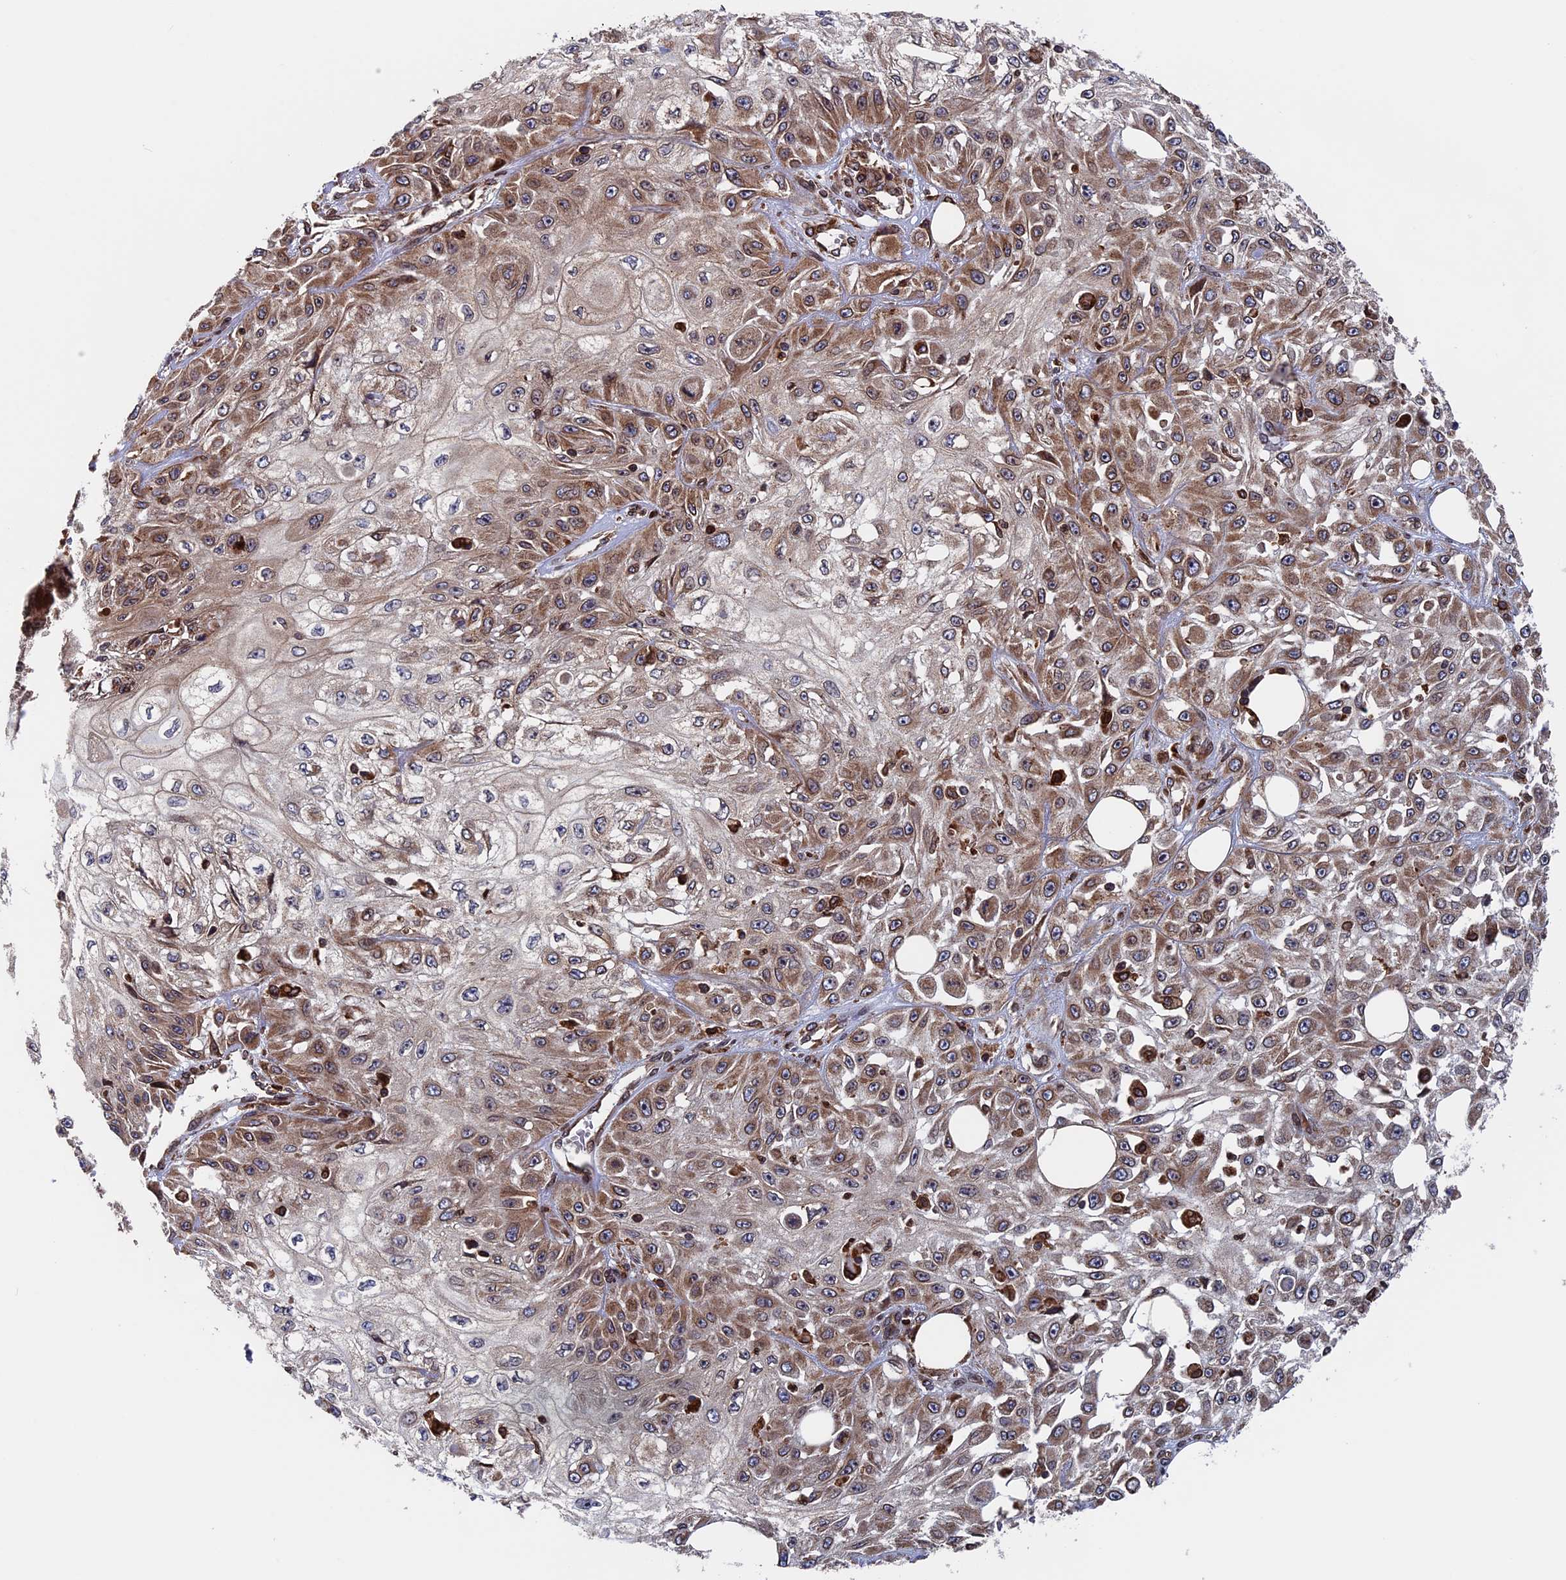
{"staining": {"intensity": "moderate", "quantity": "25%-75%", "location": "cytoplasmic/membranous"}, "tissue": "skin cancer", "cell_type": "Tumor cells", "image_type": "cancer", "snomed": [{"axis": "morphology", "description": "Squamous cell carcinoma, NOS"}, {"axis": "morphology", "description": "Squamous cell carcinoma, metastatic, NOS"}, {"axis": "topography", "description": "Skin"}, {"axis": "topography", "description": "Lymph node"}], "caption": "Immunohistochemical staining of human squamous cell carcinoma (skin) reveals medium levels of moderate cytoplasmic/membranous expression in approximately 25%-75% of tumor cells.", "gene": "RPUSD1", "patient": {"sex": "male", "age": 75}}